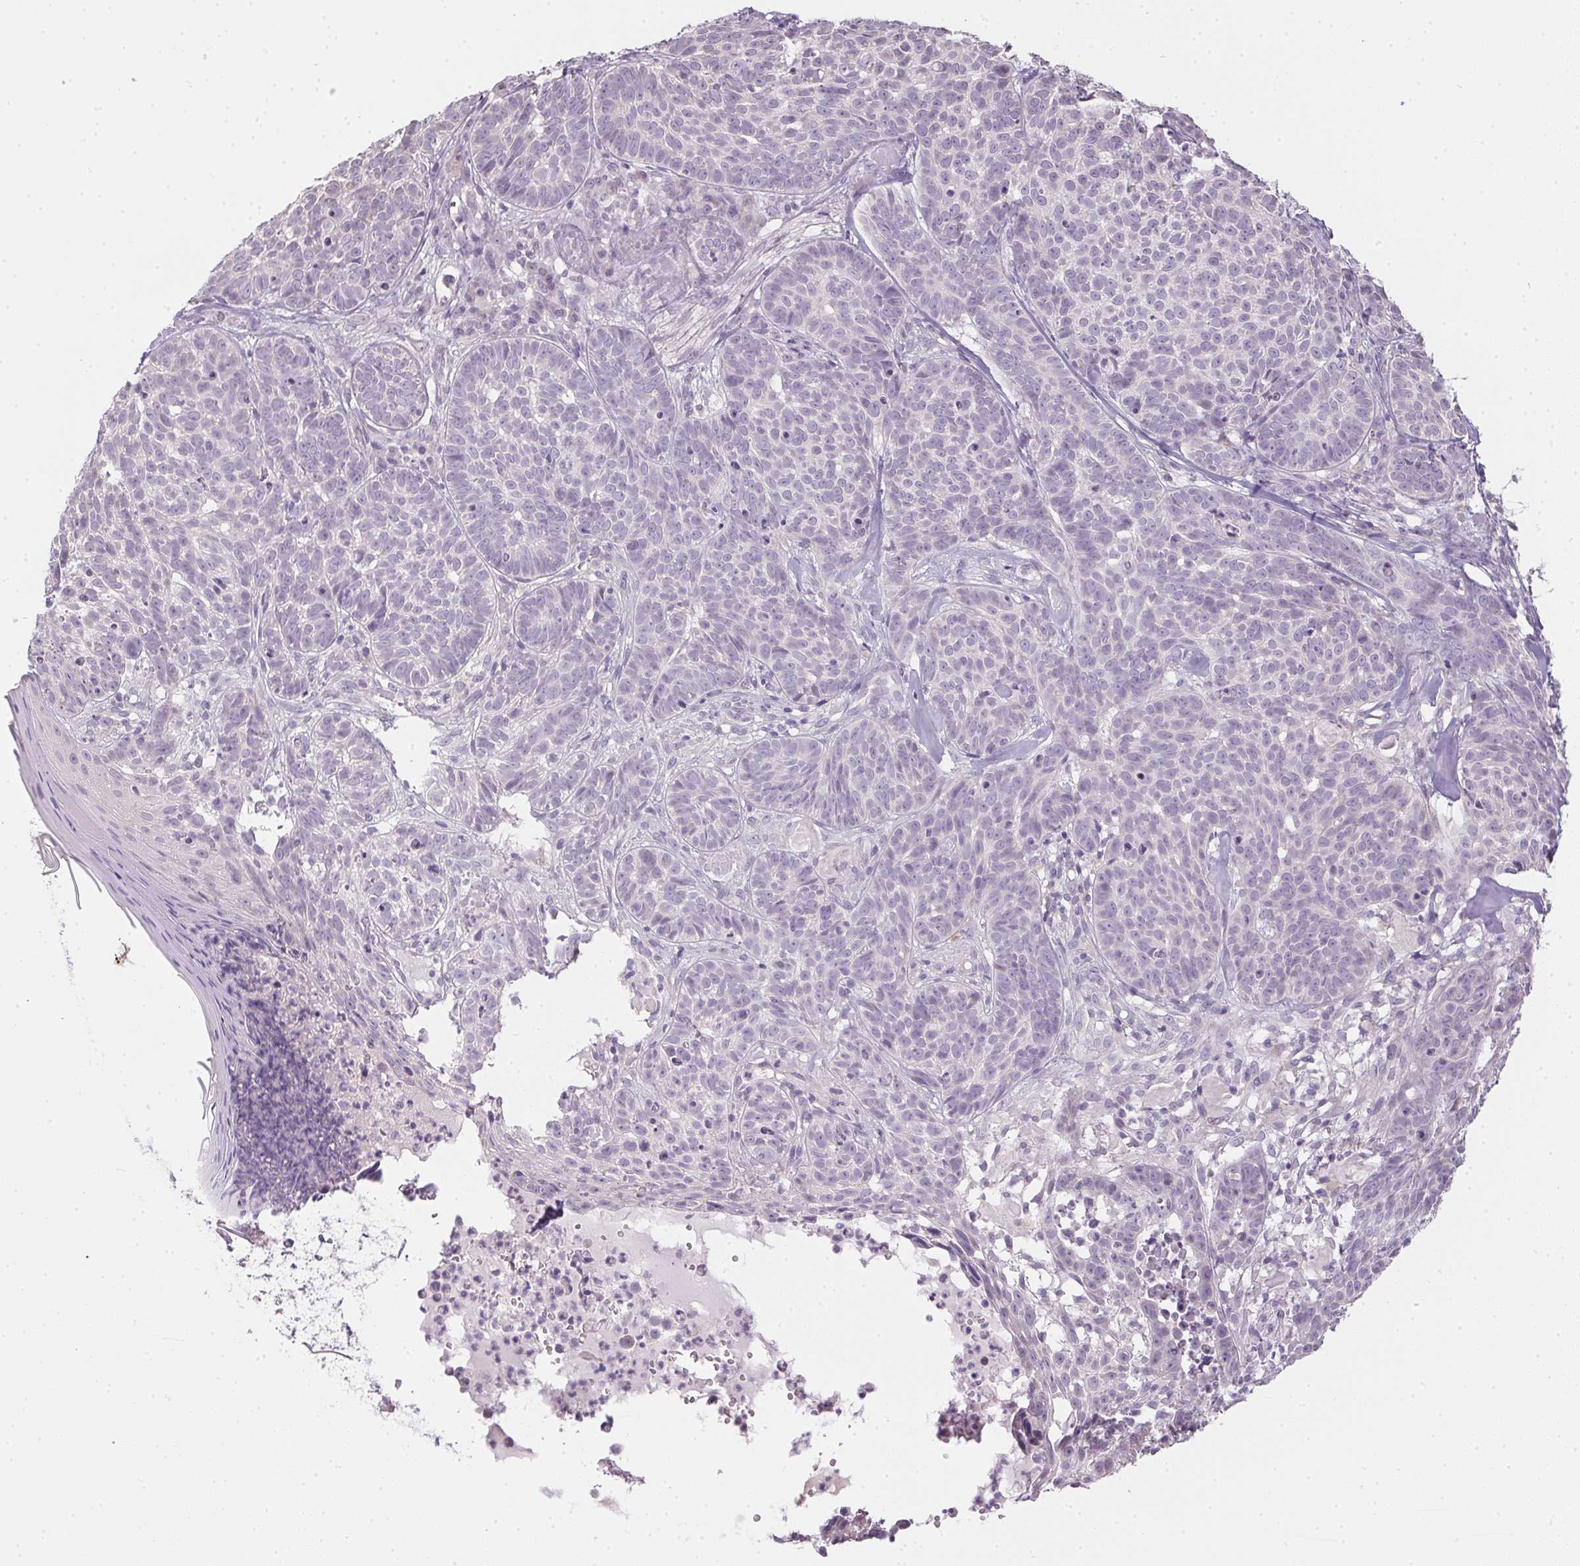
{"staining": {"intensity": "negative", "quantity": "none", "location": "none"}, "tissue": "skin cancer", "cell_type": "Tumor cells", "image_type": "cancer", "snomed": [{"axis": "morphology", "description": "Basal cell carcinoma"}, {"axis": "topography", "description": "Skin"}], "caption": "A micrograph of basal cell carcinoma (skin) stained for a protein demonstrates no brown staining in tumor cells.", "gene": "CTCFL", "patient": {"sex": "male", "age": 90}}